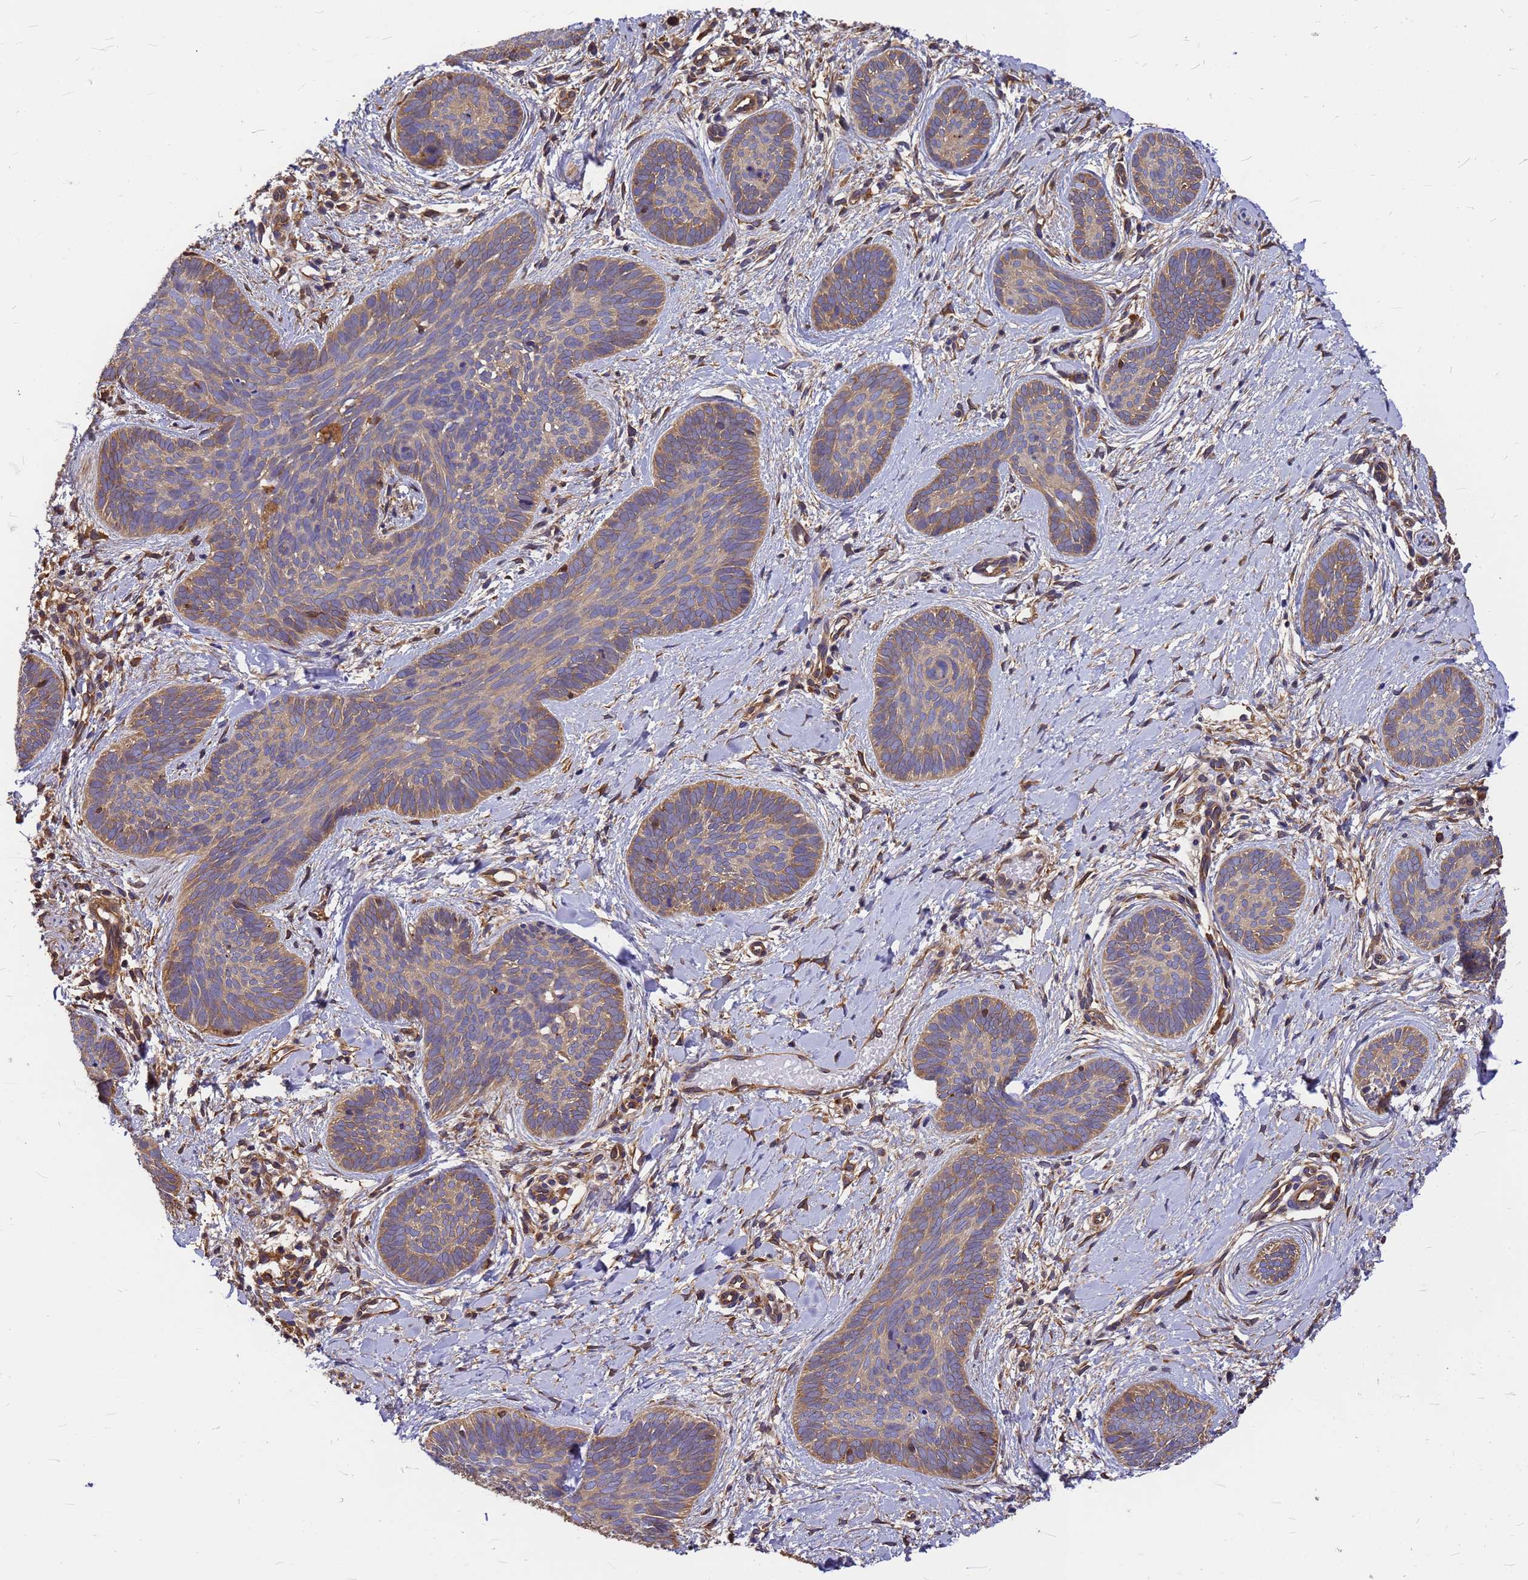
{"staining": {"intensity": "weak", "quantity": "25%-75%", "location": "cytoplasmic/membranous"}, "tissue": "skin cancer", "cell_type": "Tumor cells", "image_type": "cancer", "snomed": [{"axis": "morphology", "description": "Basal cell carcinoma"}, {"axis": "topography", "description": "Skin"}], "caption": "Weak cytoplasmic/membranous staining is identified in about 25%-75% of tumor cells in basal cell carcinoma (skin). (DAB (3,3'-diaminobenzidine) IHC with brightfield microscopy, high magnification).", "gene": "GID4", "patient": {"sex": "female", "age": 81}}